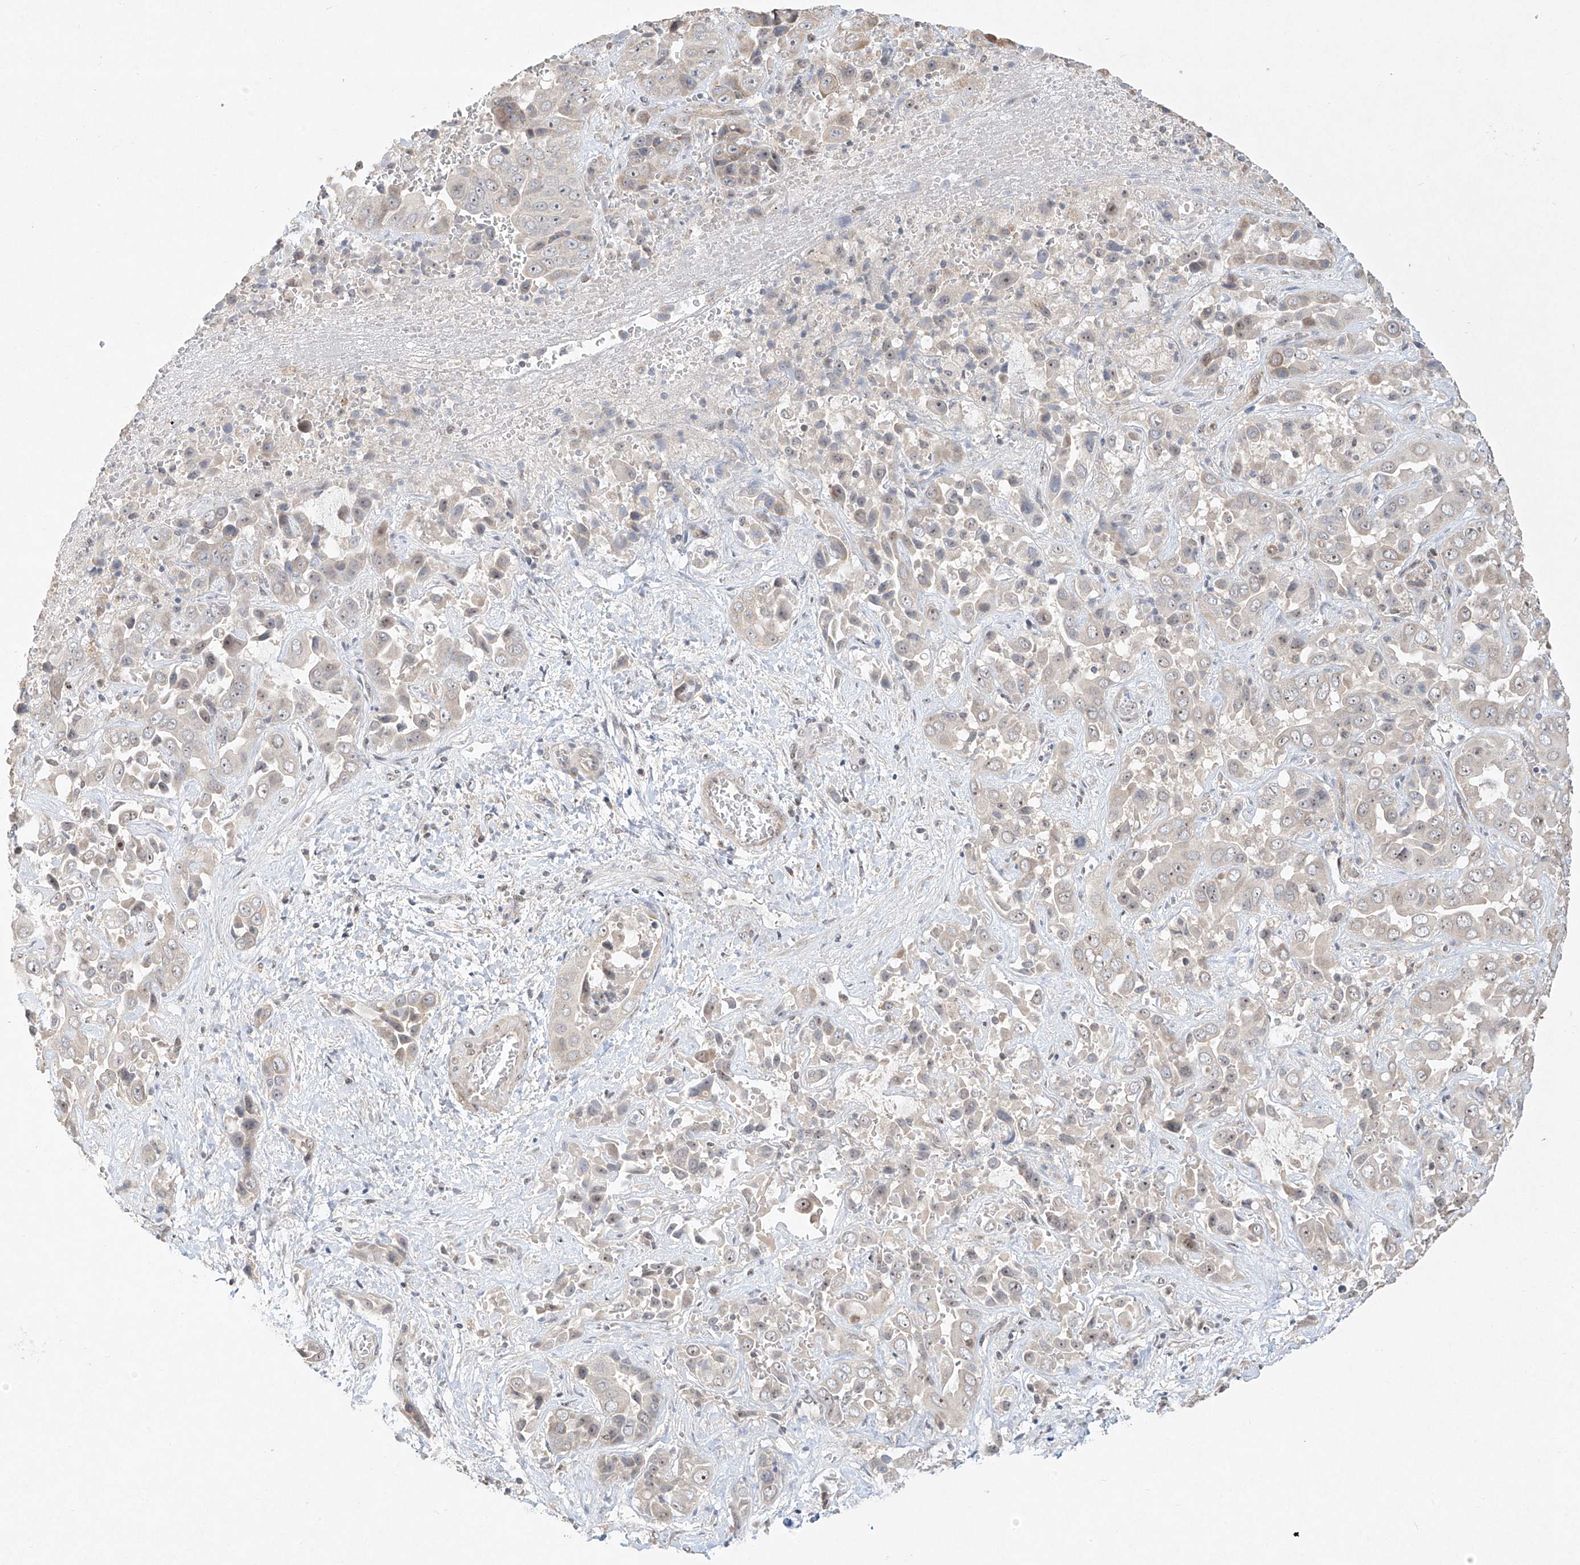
{"staining": {"intensity": "weak", "quantity": "<25%", "location": "cytoplasmic/membranous,nuclear"}, "tissue": "liver cancer", "cell_type": "Tumor cells", "image_type": "cancer", "snomed": [{"axis": "morphology", "description": "Cholangiocarcinoma"}, {"axis": "topography", "description": "Liver"}], "caption": "High magnification brightfield microscopy of liver cholangiocarcinoma stained with DAB (3,3'-diaminobenzidine) (brown) and counterstained with hematoxylin (blue): tumor cells show no significant expression.", "gene": "TASP1", "patient": {"sex": "female", "age": 52}}